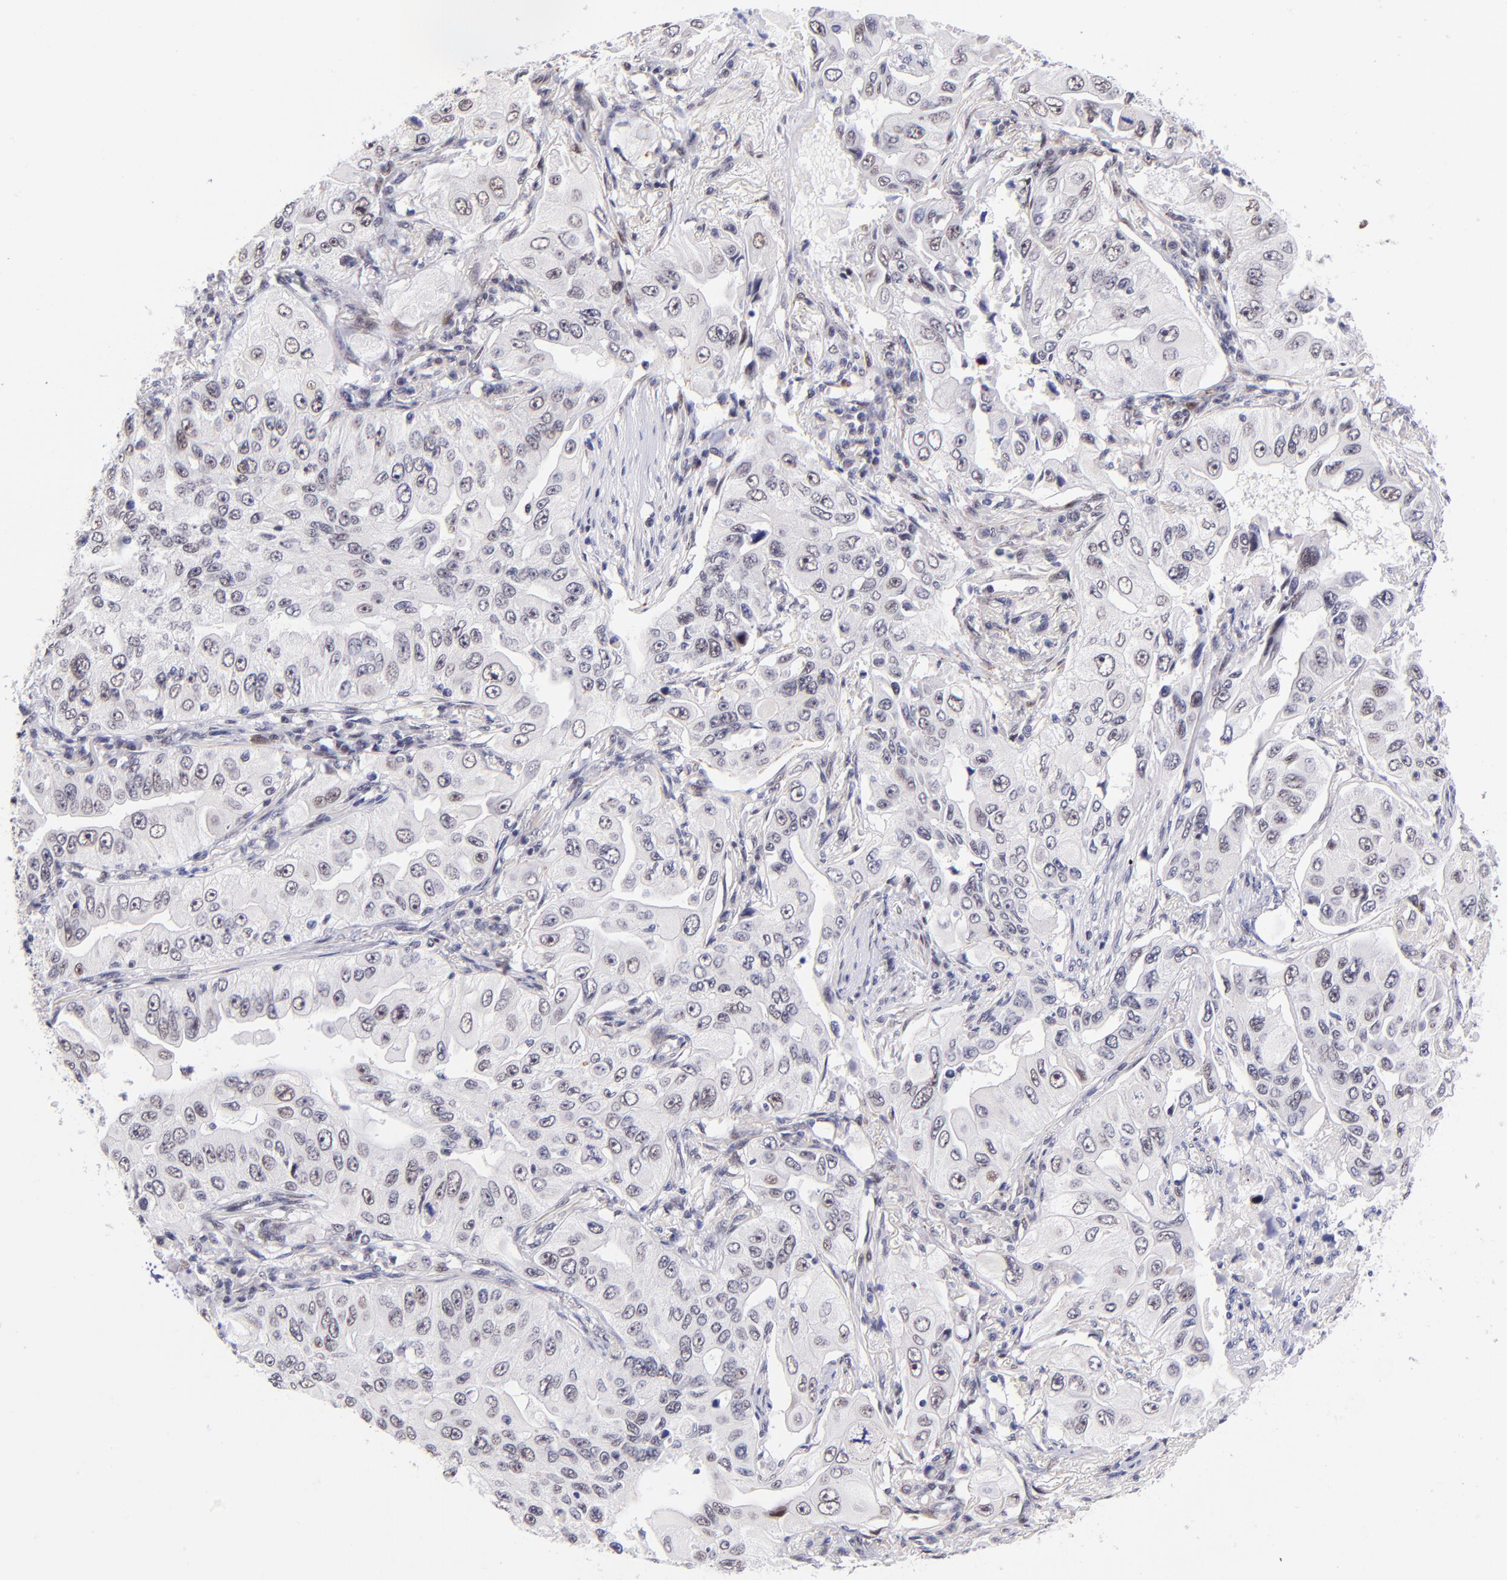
{"staining": {"intensity": "negative", "quantity": "none", "location": "none"}, "tissue": "lung cancer", "cell_type": "Tumor cells", "image_type": "cancer", "snomed": [{"axis": "morphology", "description": "Adenocarcinoma, NOS"}, {"axis": "topography", "description": "Lung"}], "caption": "Adenocarcinoma (lung) was stained to show a protein in brown. There is no significant expression in tumor cells.", "gene": "SOX6", "patient": {"sex": "male", "age": 84}}